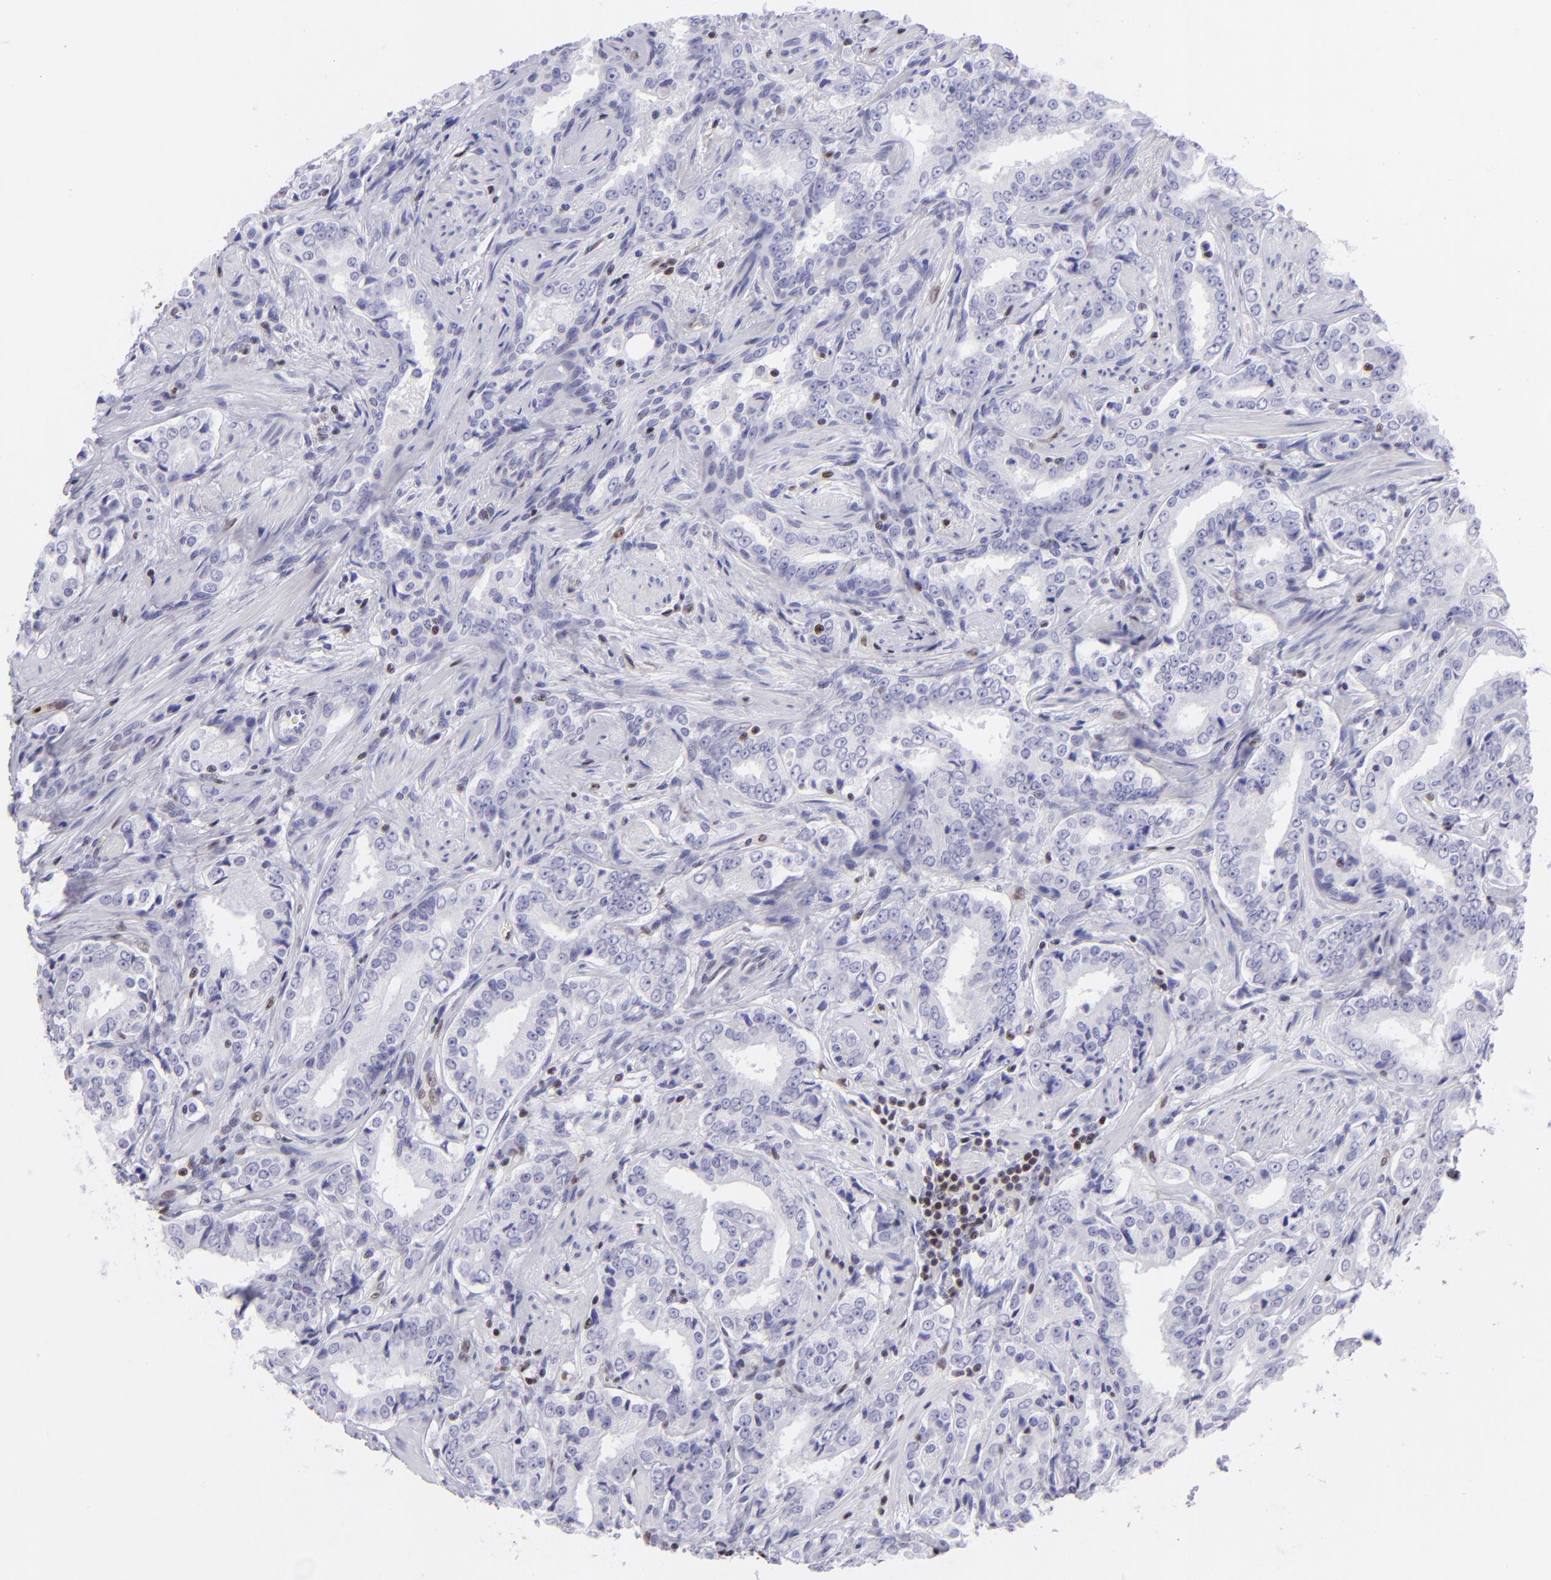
{"staining": {"intensity": "negative", "quantity": "none", "location": "none"}, "tissue": "prostate cancer", "cell_type": "Tumor cells", "image_type": "cancer", "snomed": [{"axis": "morphology", "description": "Adenocarcinoma, Medium grade"}, {"axis": "topography", "description": "Prostate"}], "caption": "The image displays no staining of tumor cells in prostate cancer (medium-grade adenocarcinoma).", "gene": "ETS1", "patient": {"sex": "male", "age": 60}}